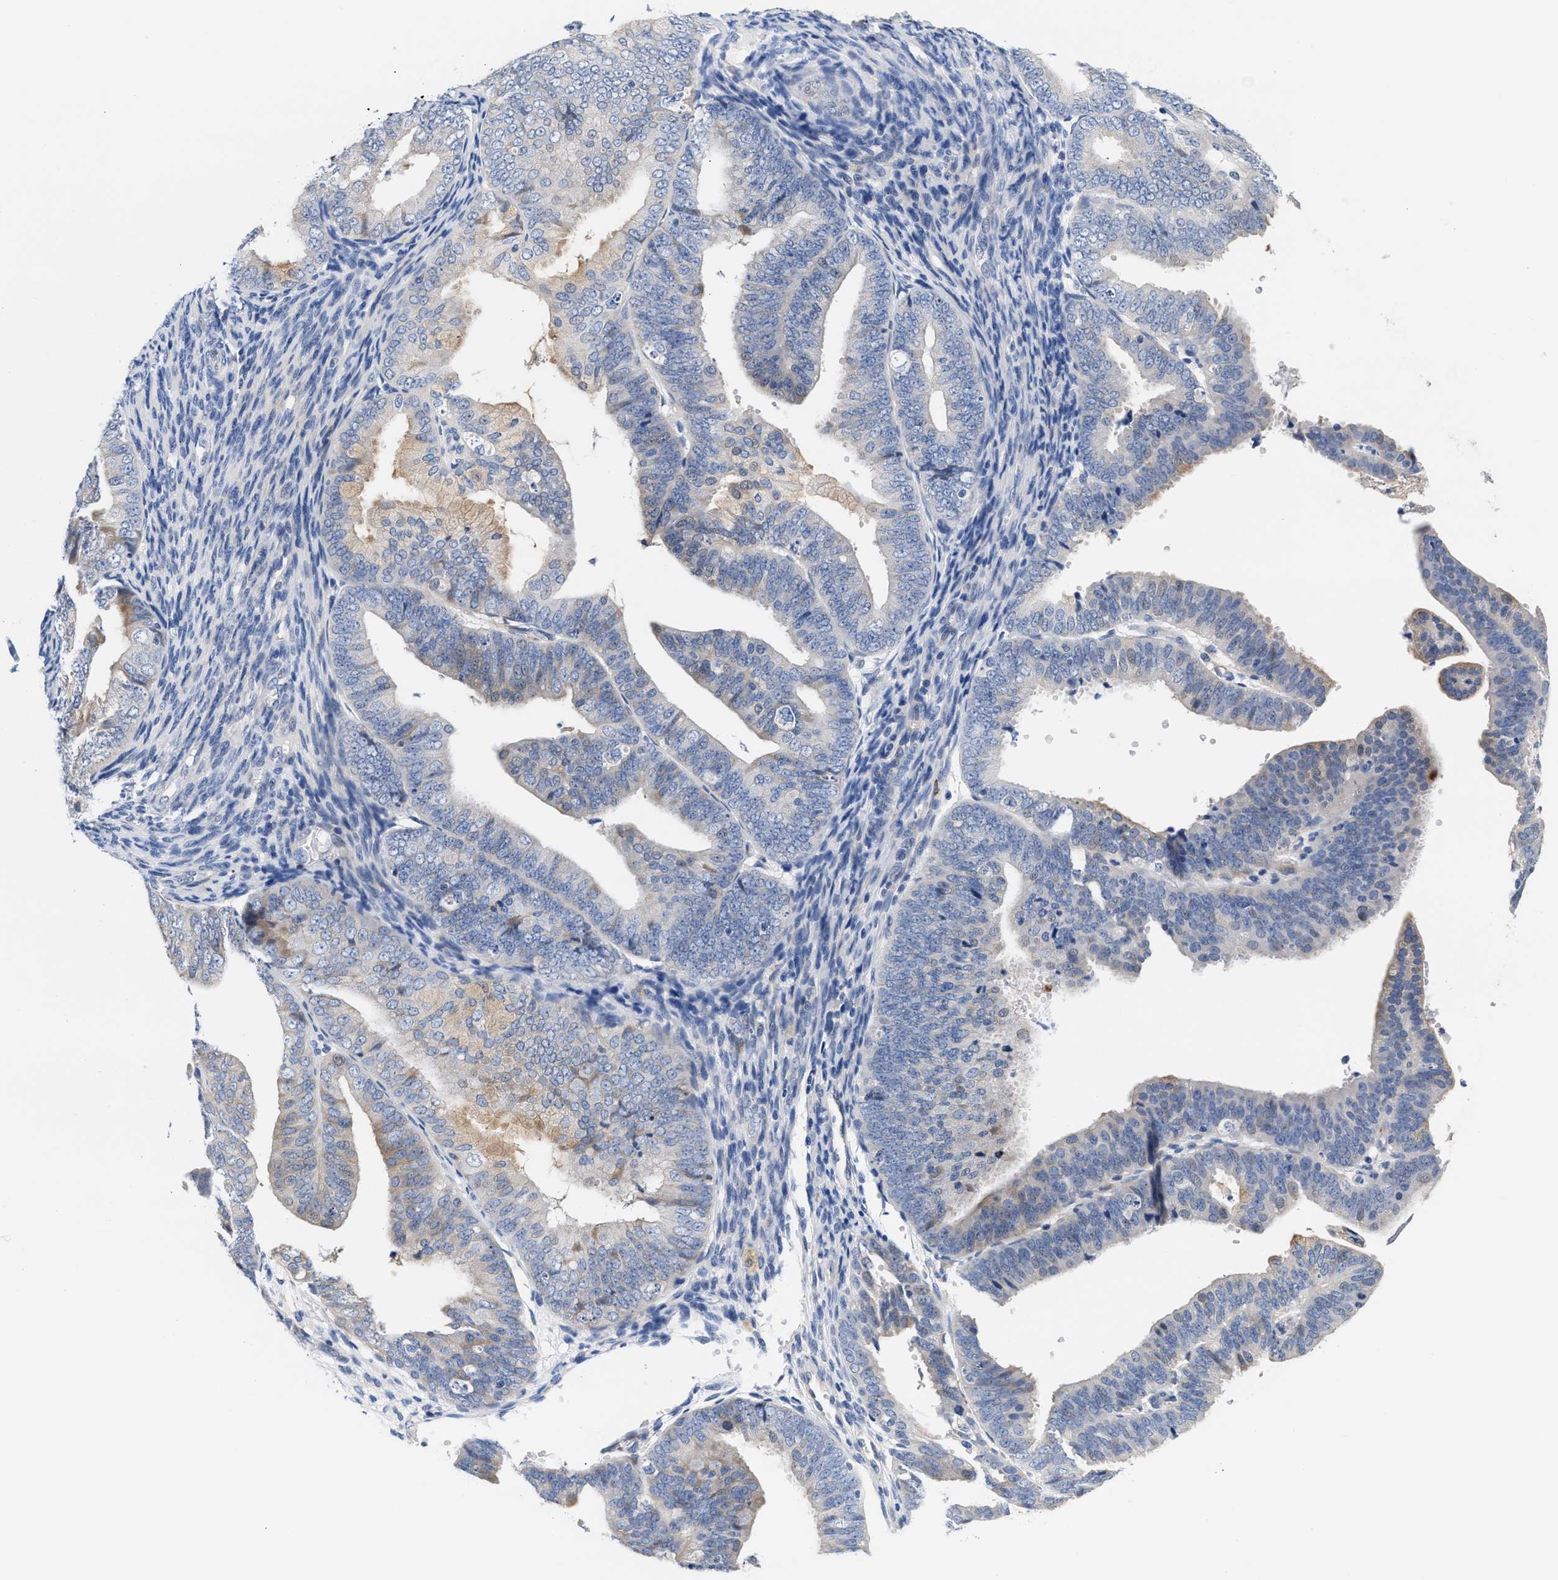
{"staining": {"intensity": "moderate", "quantity": "<25%", "location": "cytoplasmic/membranous"}, "tissue": "endometrial cancer", "cell_type": "Tumor cells", "image_type": "cancer", "snomed": [{"axis": "morphology", "description": "Adenocarcinoma, NOS"}, {"axis": "topography", "description": "Endometrium"}], "caption": "A micrograph of human endometrial cancer stained for a protein exhibits moderate cytoplasmic/membranous brown staining in tumor cells.", "gene": "ACTL7B", "patient": {"sex": "female", "age": 63}}